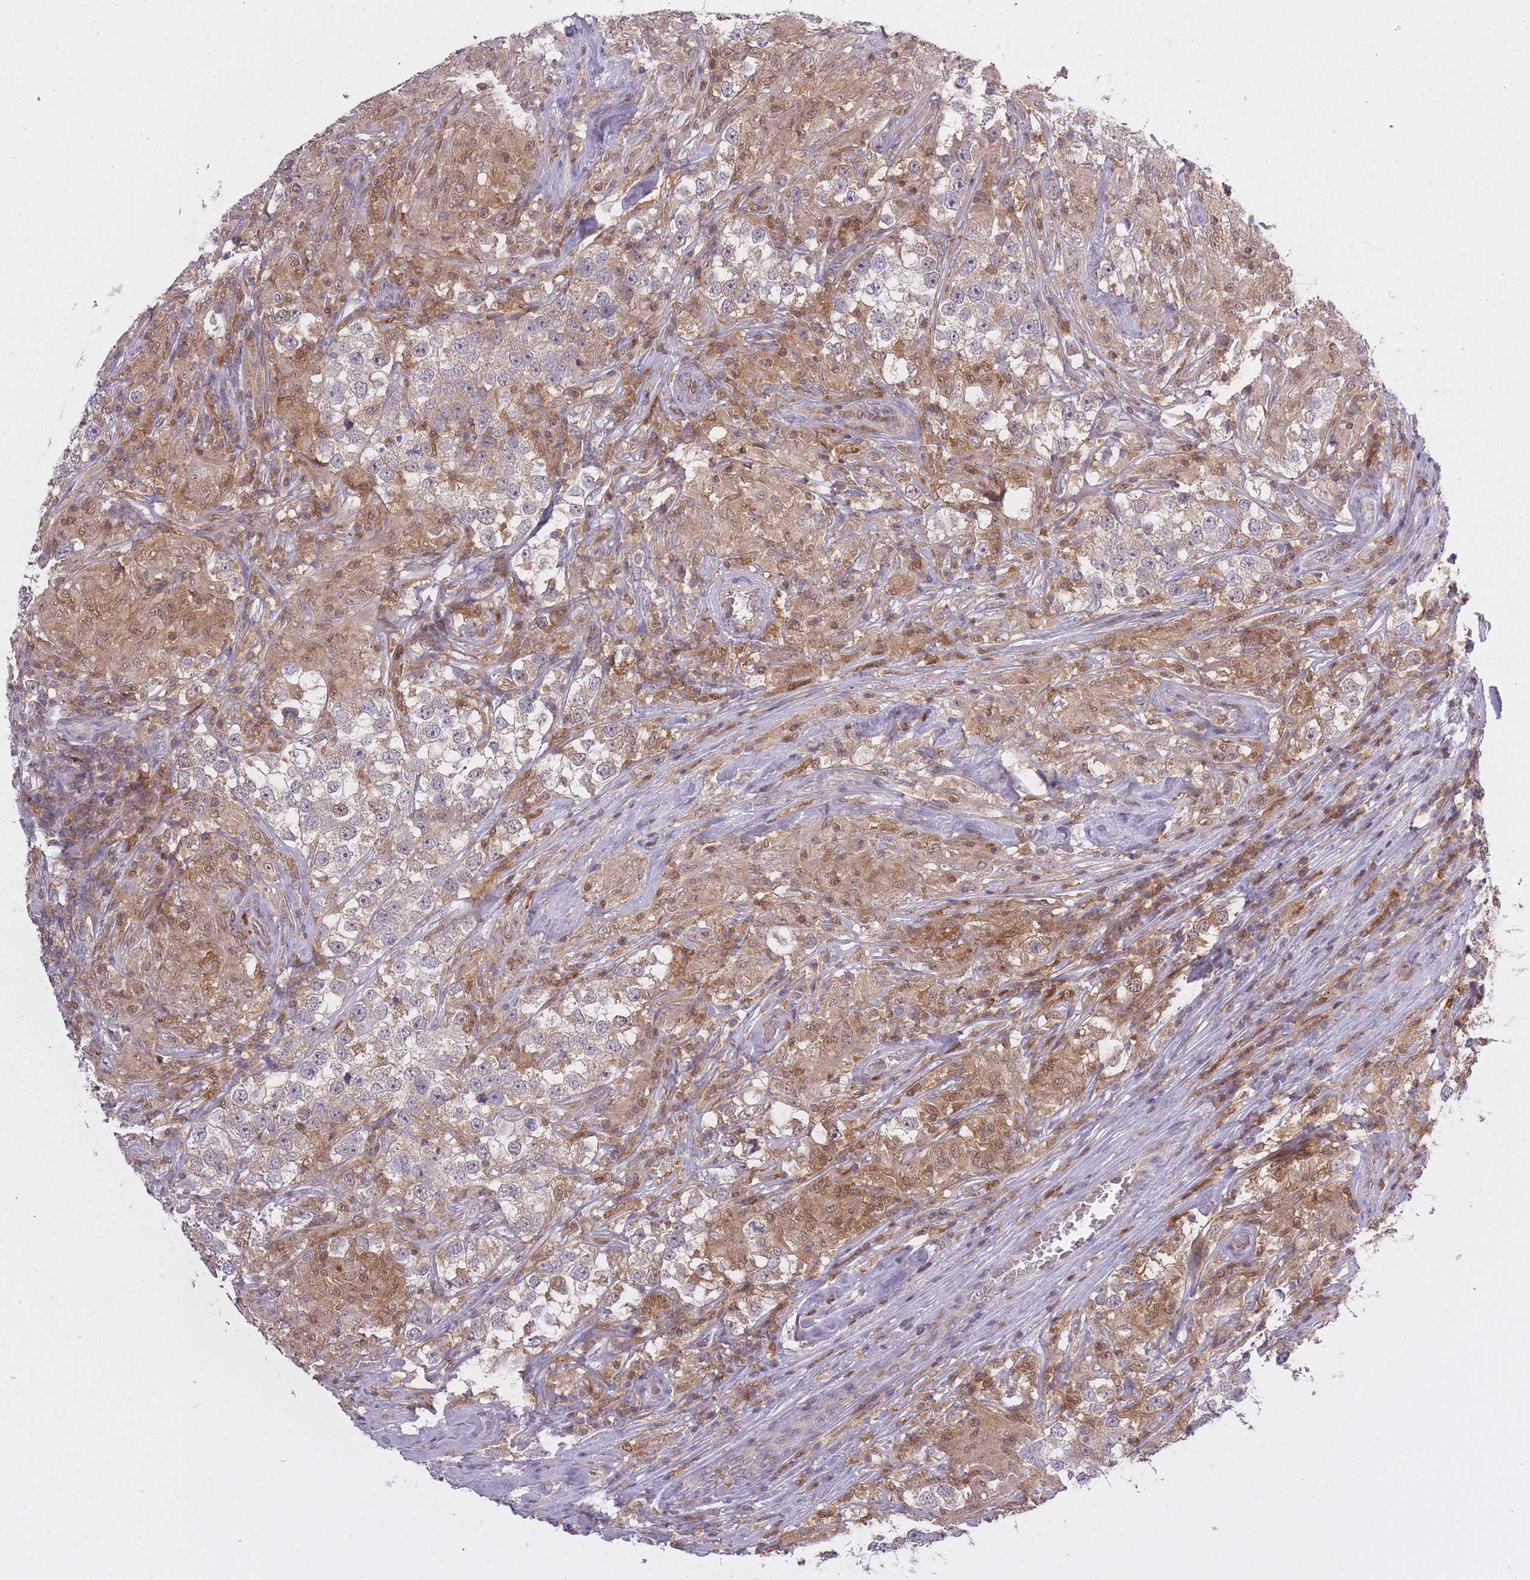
{"staining": {"intensity": "weak", "quantity": "<25%", "location": "nuclear"}, "tissue": "testis cancer", "cell_type": "Tumor cells", "image_type": "cancer", "snomed": [{"axis": "morphology", "description": "Seminoma, NOS"}, {"axis": "topography", "description": "Testis"}], "caption": "Immunohistochemistry photomicrograph of seminoma (testis) stained for a protein (brown), which exhibits no staining in tumor cells.", "gene": "CXorf38", "patient": {"sex": "male", "age": 46}}